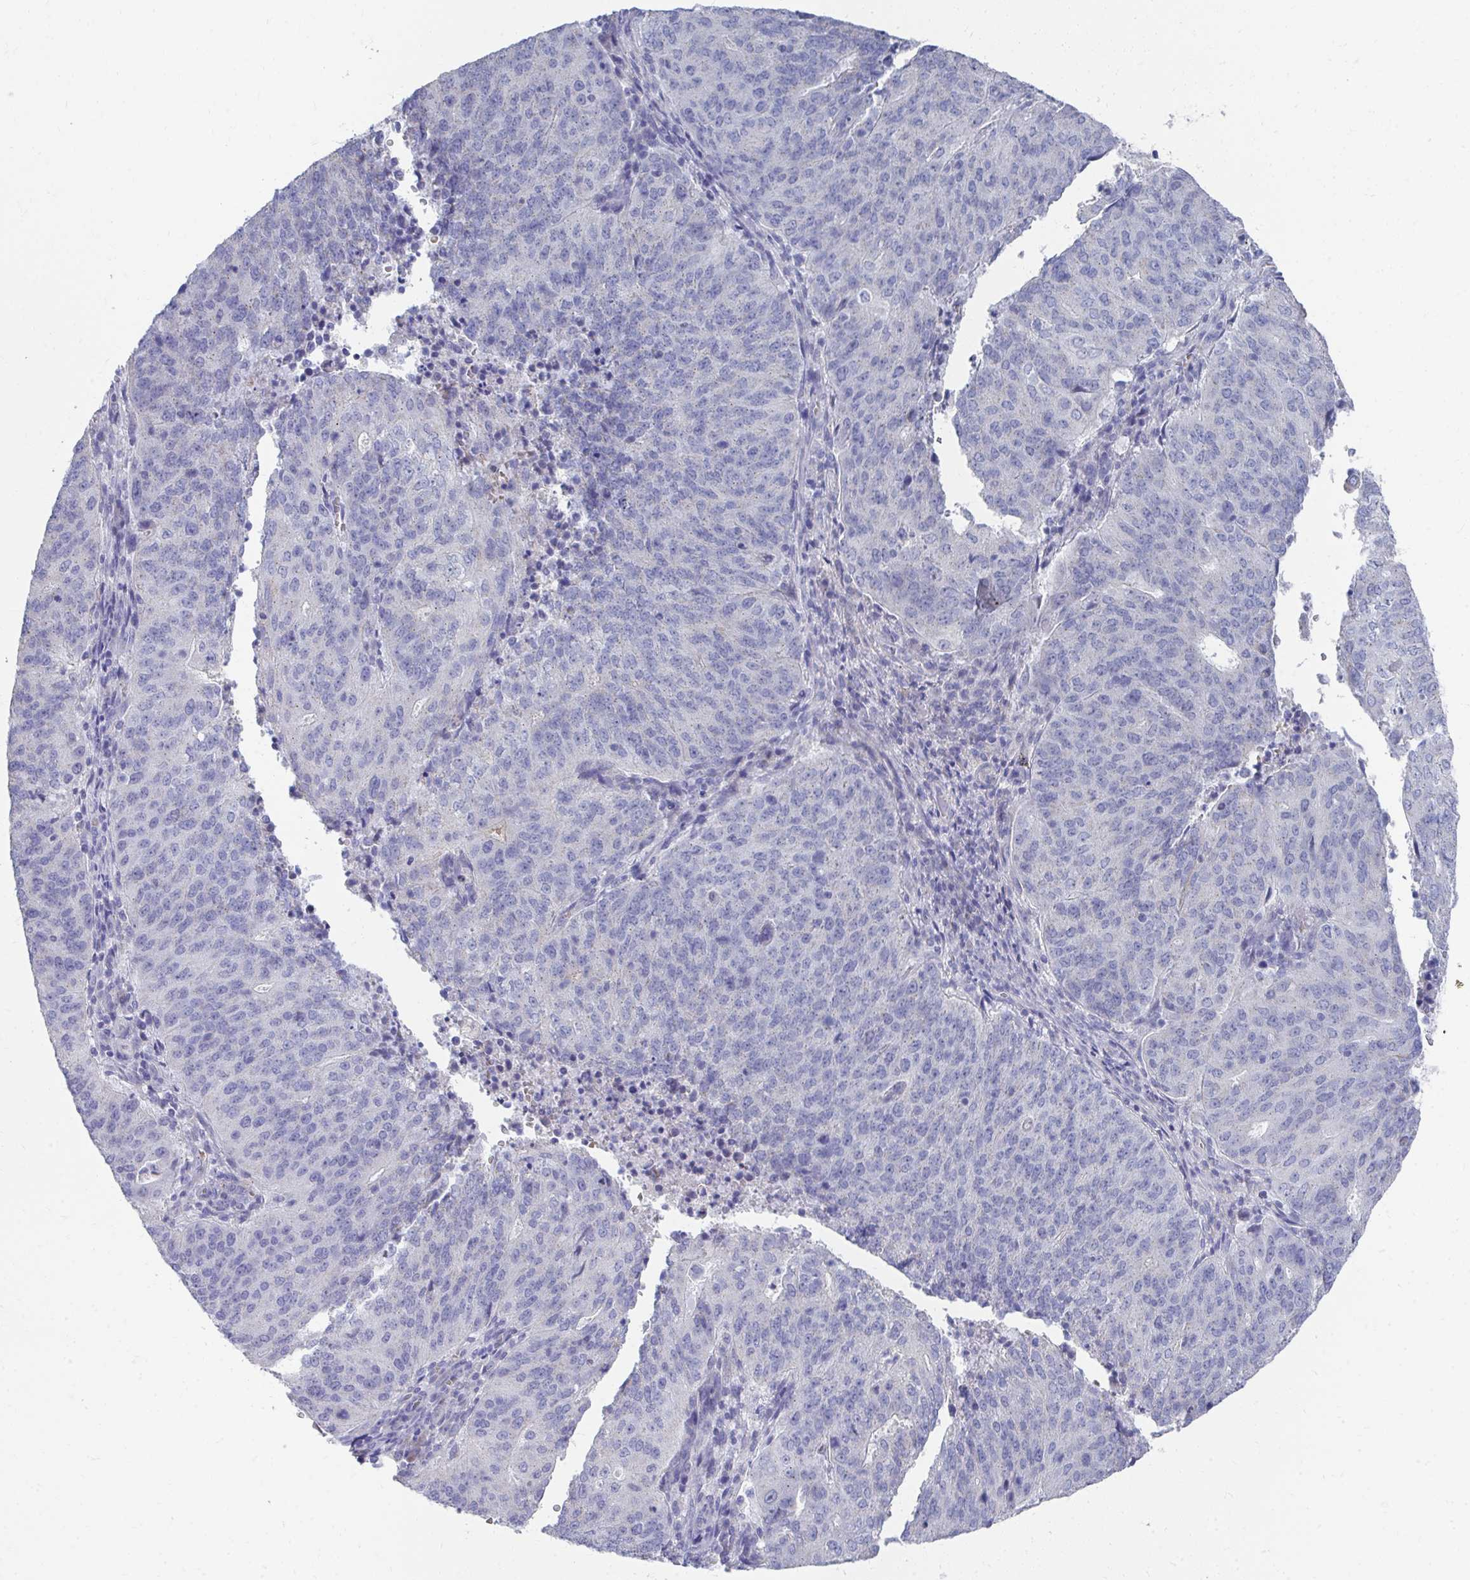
{"staining": {"intensity": "negative", "quantity": "none", "location": "none"}, "tissue": "endometrial cancer", "cell_type": "Tumor cells", "image_type": "cancer", "snomed": [{"axis": "morphology", "description": "Adenocarcinoma, NOS"}, {"axis": "topography", "description": "Endometrium"}], "caption": "Immunohistochemistry micrograph of neoplastic tissue: adenocarcinoma (endometrial) stained with DAB demonstrates no significant protein staining in tumor cells. The staining was performed using DAB to visualize the protein expression in brown, while the nuclei were stained in blue with hematoxylin (Magnification: 20x).", "gene": "TMPRSS2", "patient": {"sex": "female", "age": 82}}